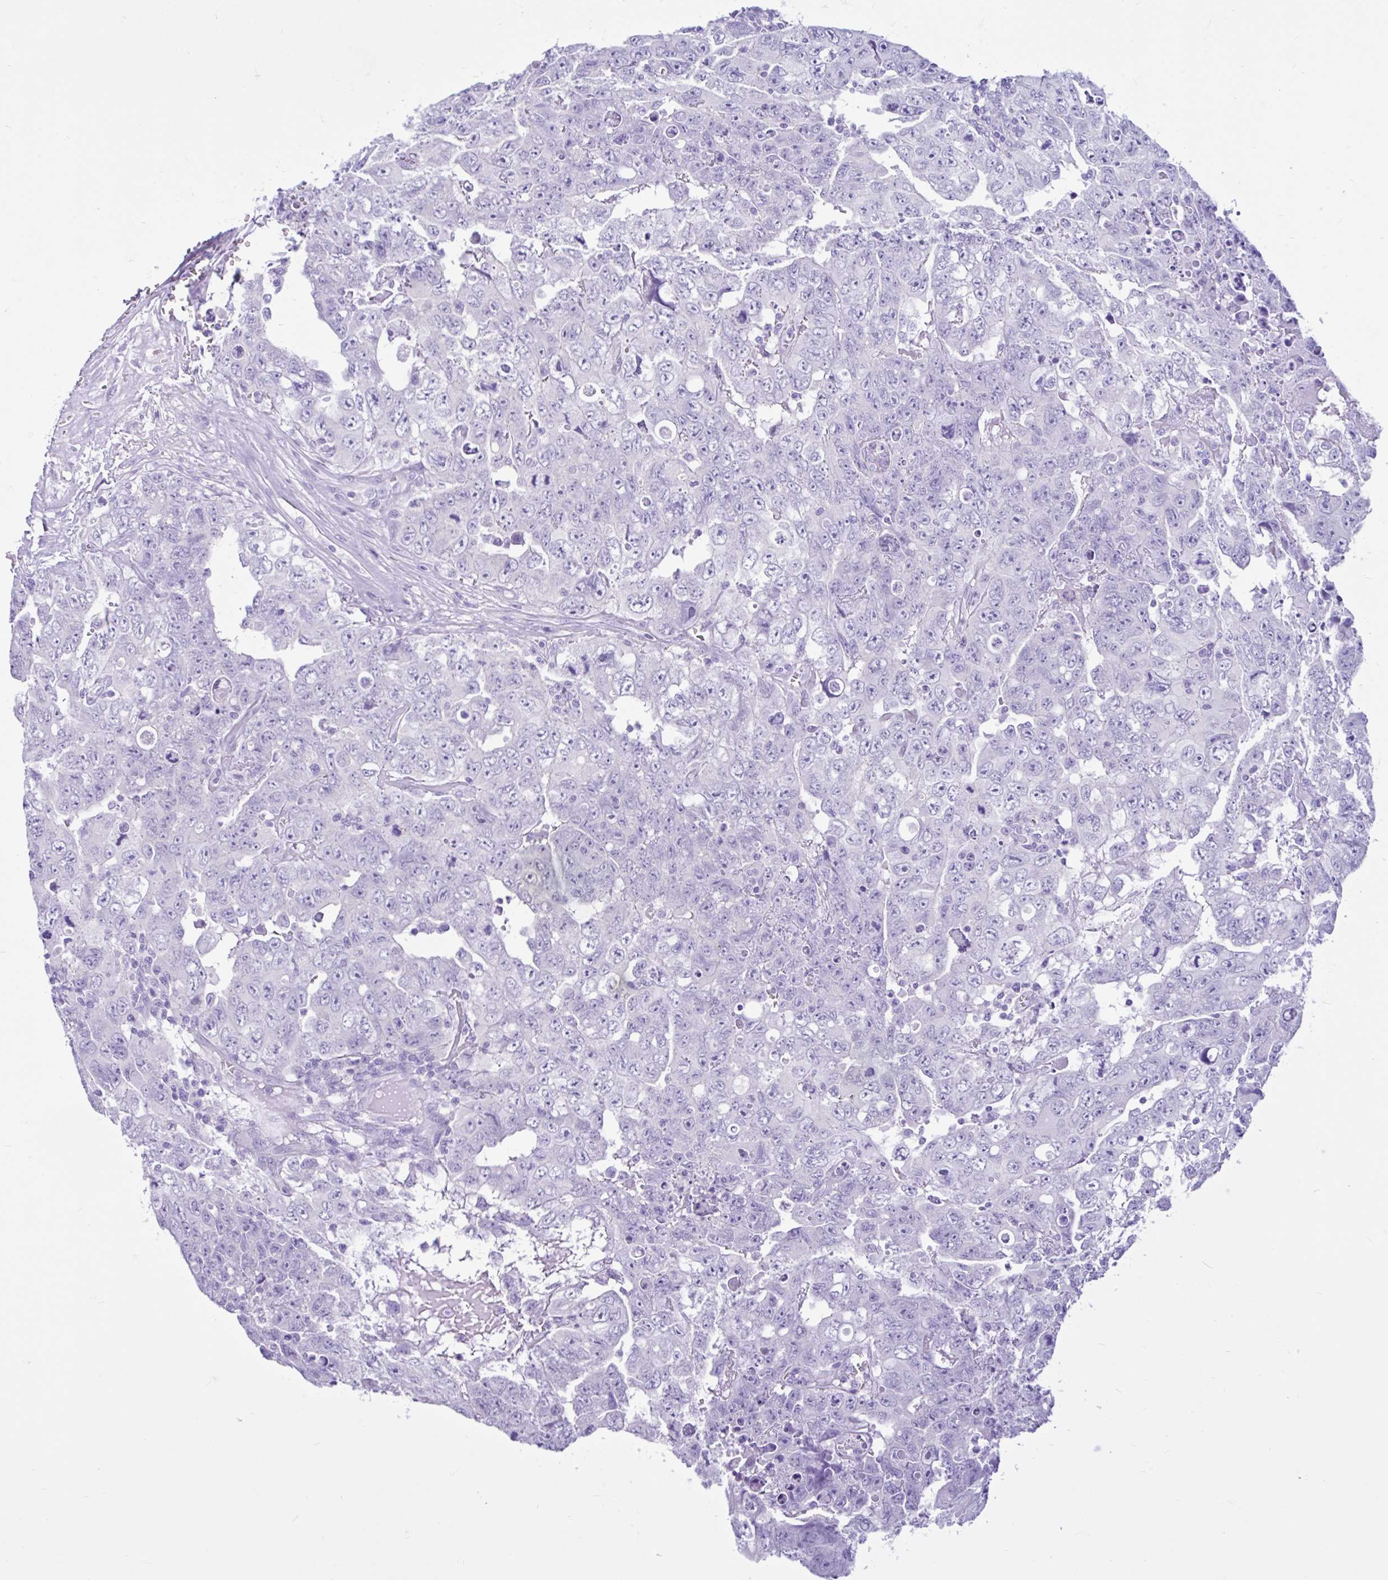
{"staining": {"intensity": "negative", "quantity": "none", "location": "none"}, "tissue": "testis cancer", "cell_type": "Tumor cells", "image_type": "cancer", "snomed": [{"axis": "morphology", "description": "Carcinoma, Embryonal, NOS"}, {"axis": "topography", "description": "Testis"}], "caption": "IHC of testis embryonal carcinoma shows no staining in tumor cells.", "gene": "CYP19A1", "patient": {"sex": "male", "age": 24}}